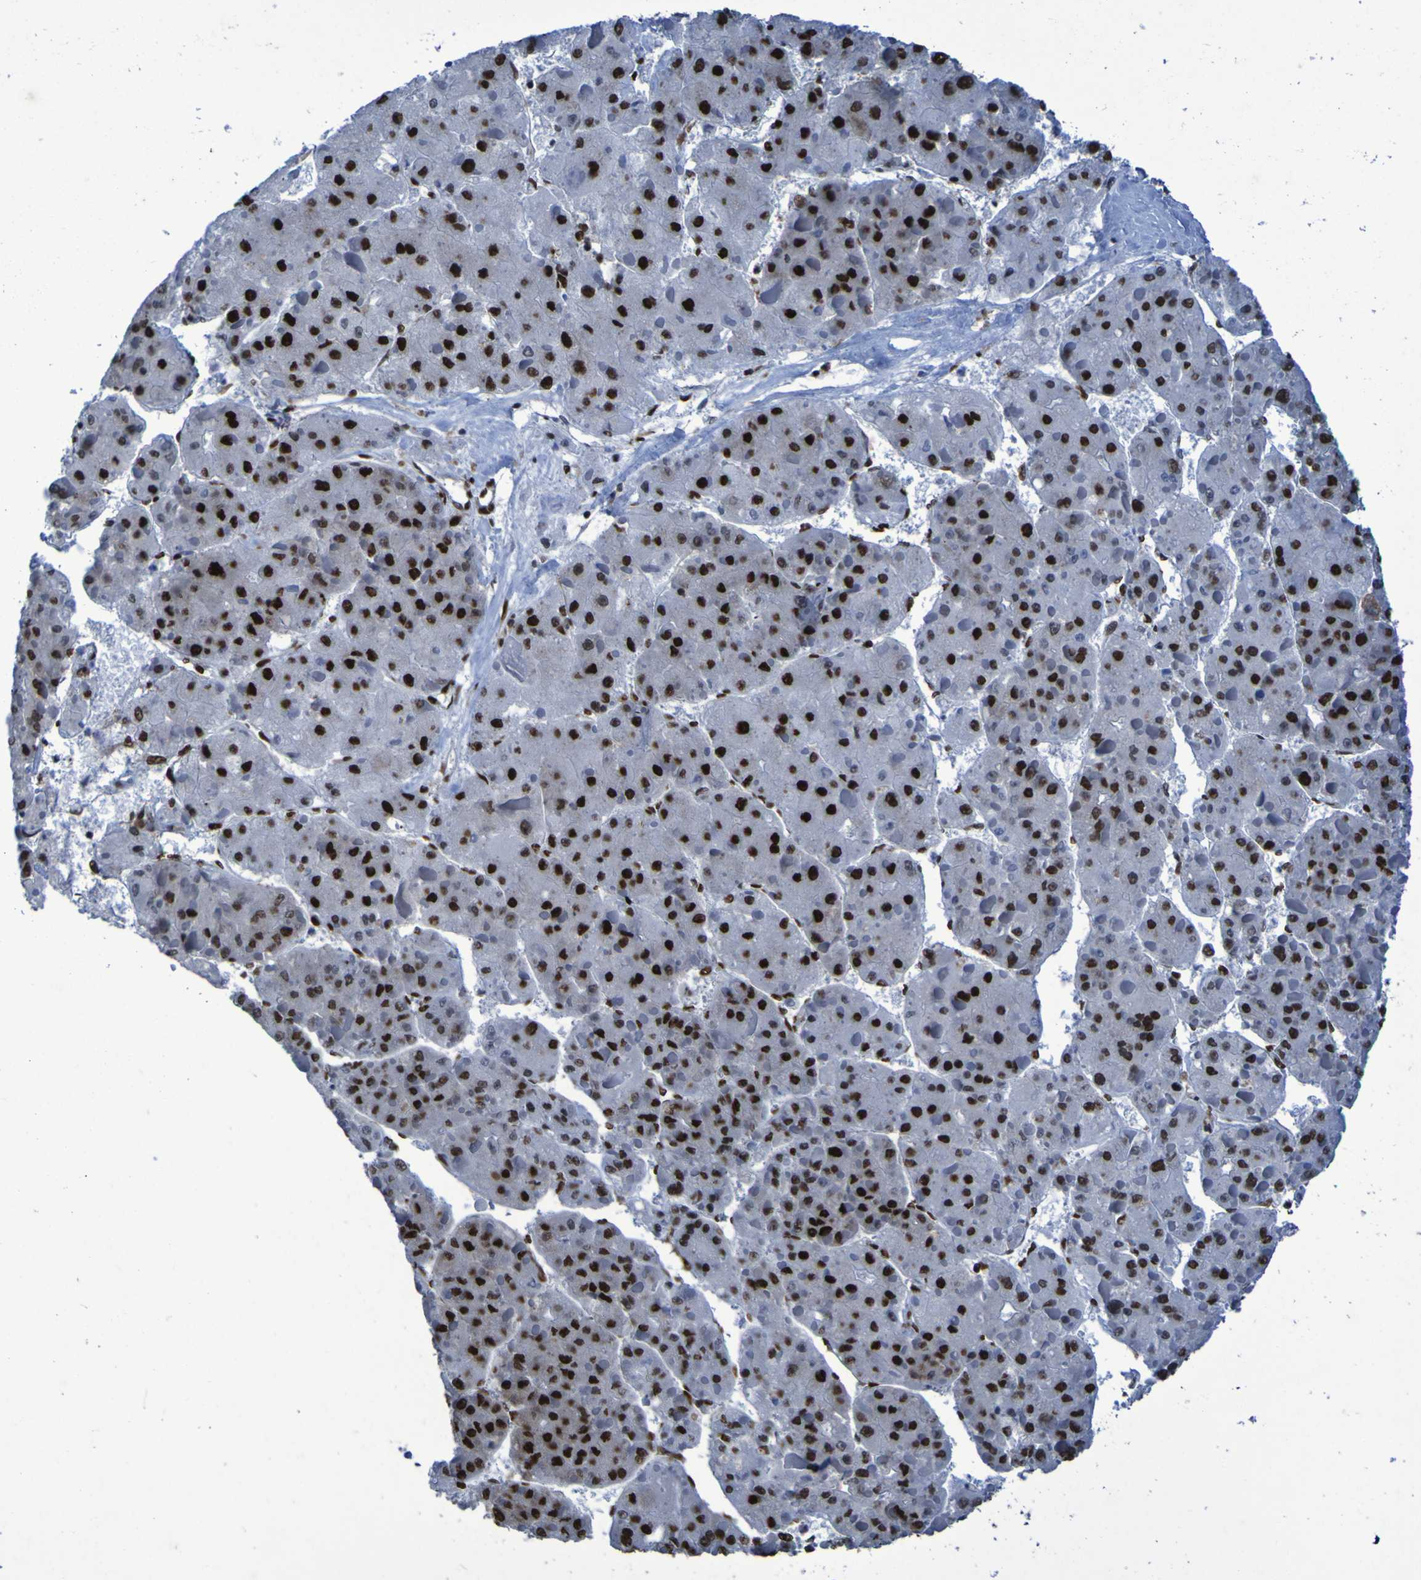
{"staining": {"intensity": "strong", "quantity": ">75%", "location": "nuclear"}, "tissue": "liver cancer", "cell_type": "Tumor cells", "image_type": "cancer", "snomed": [{"axis": "morphology", "description": "Carcinoma, Hepatocellular, NOS"}, {"axis": "topography", "description": "Liver"}], "caption": "This histopathology image exhibits liver cancer stained with immunohistochemistry to label a protein in brown. The nuclear of tumor cells show strong positivity for the protein. Nuclei are counter-stained blue.", "gene": "HNRNPR", "patient": {"sex": "female", "age": 73}}